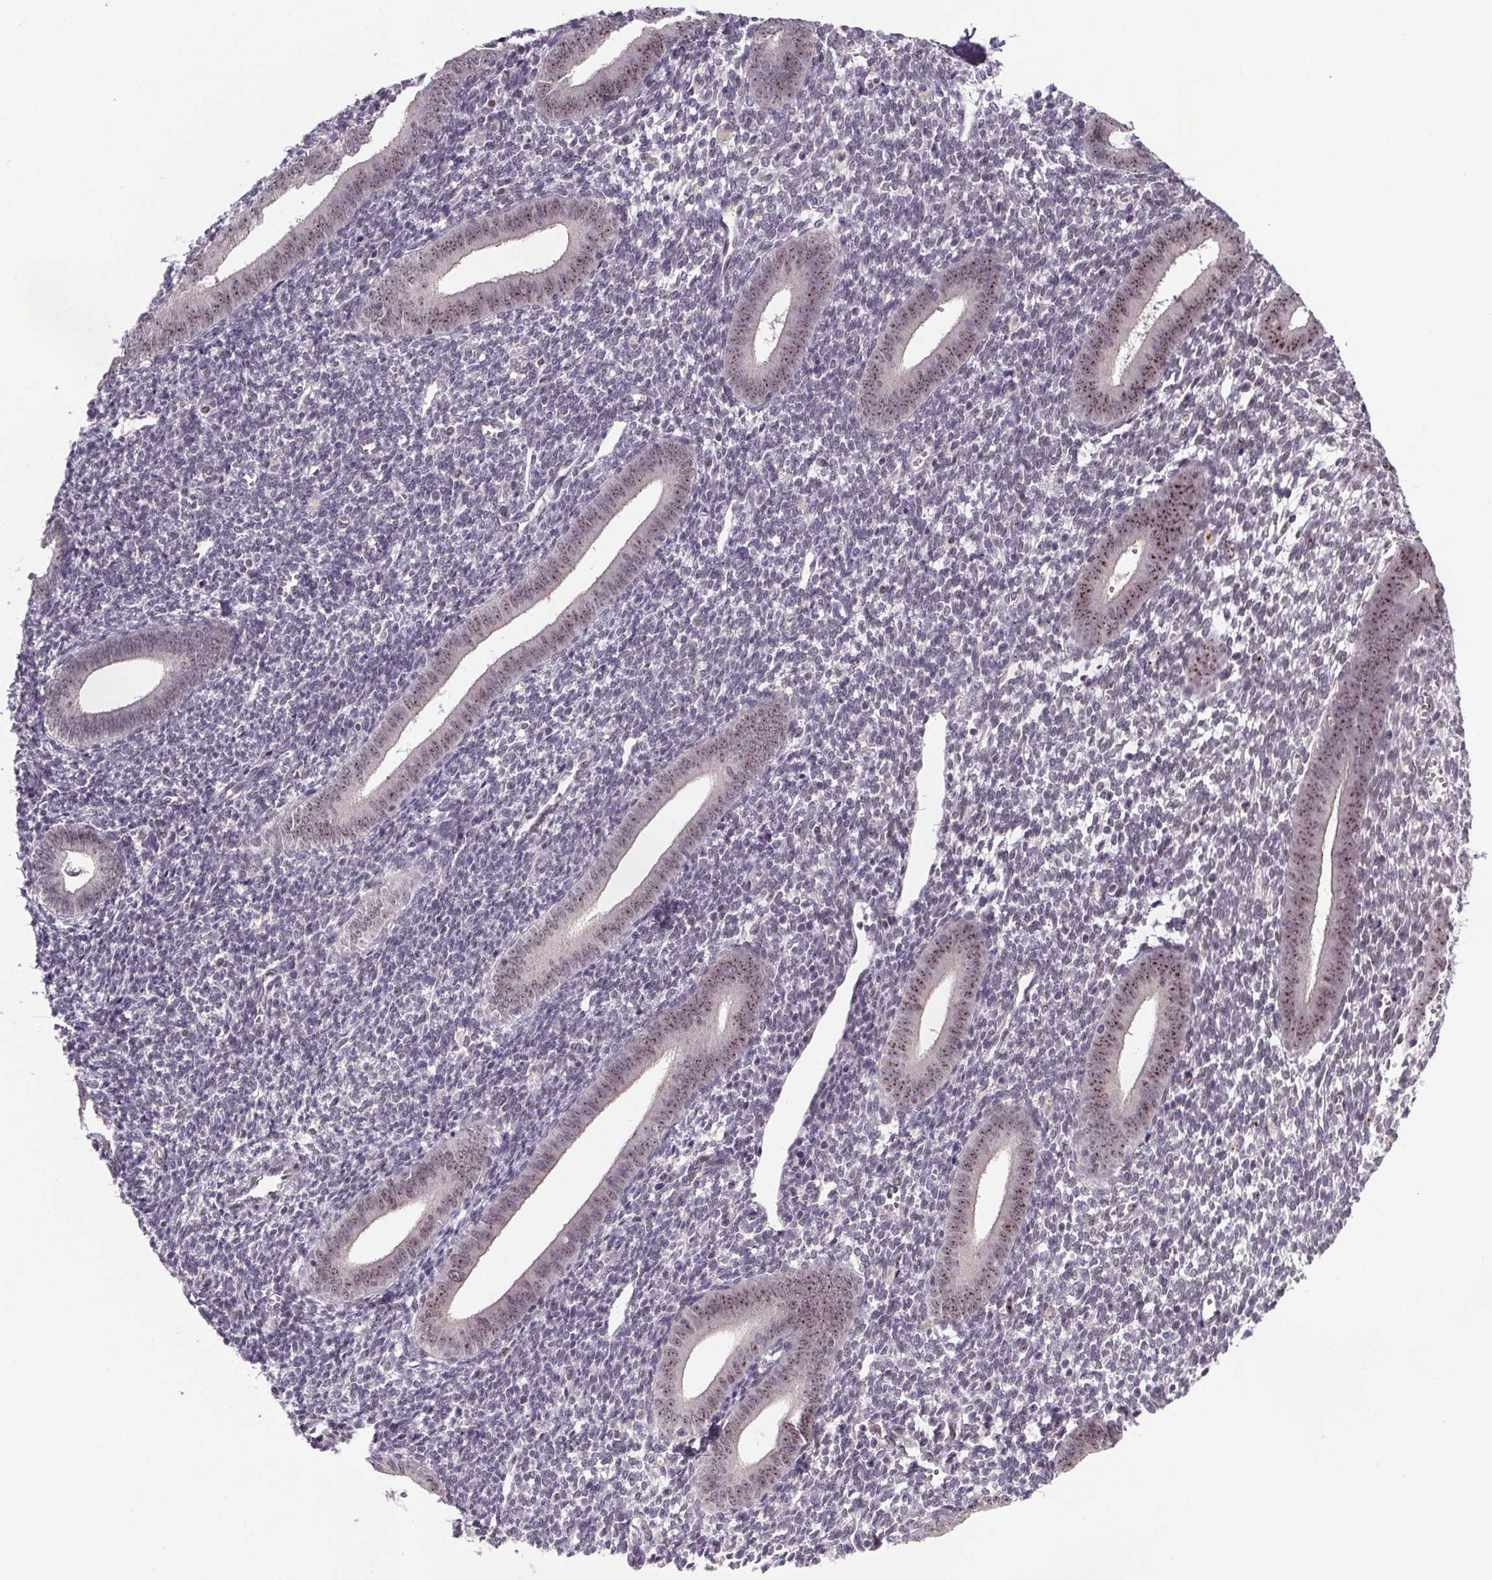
{"staining": {"intensity": "negative", "quantity": "none", "location": "none"}, "tissue": "endometrium", "cell_type": "Cells in endometrial stroma", "image_type": "normal", "snomed": [{"axis": "morphology", "description": "Normal tissue, NOS"}, {"axis": "topography", "description": "Endometrium"}], "caption": "Protein analysis of benign endometrium exhibits no significant staining in cells in endometrial stroma.", "gene": "ATMIN", "patient": {"sex": "female", "age": 25}}